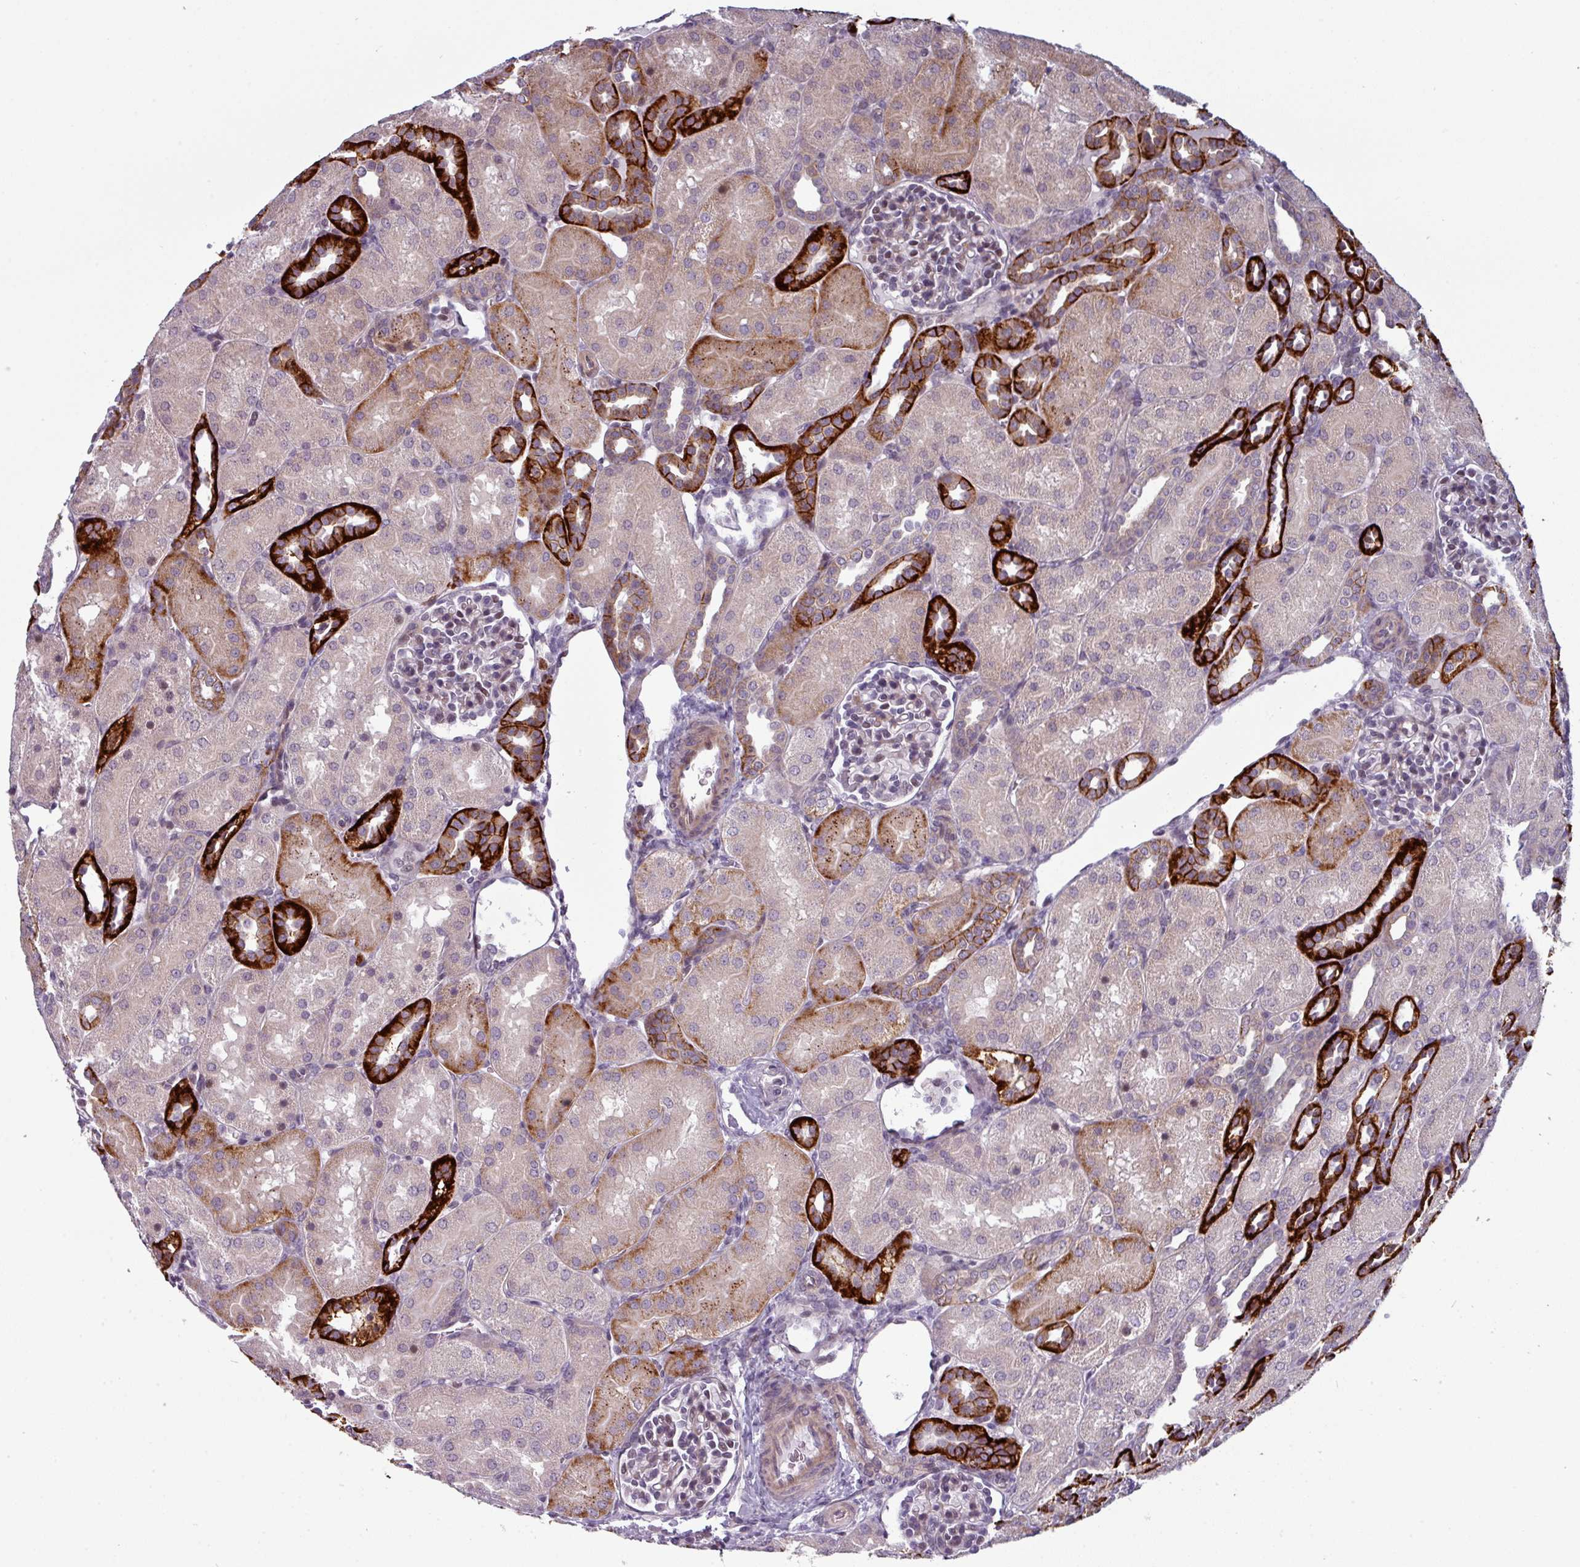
{"staining": {"intensity": "weak", "quantity": "<25%", "location": "cytoplasmic/membranous"}, "tissue": "kidney", "cell_type": "Cells in glomeruli", "image_type": "normal", "snomed": [{"axis": "morphology", "description": "Normal tissue, NOS"}, {"axis": "topography", "description": "Kidney"}], "caption": "This is an immunohistochemistry histopathology image of unremarkable human kidney. There is no expression in cells in glomeruli.", "gene": "PRAMEF12", "patient": {"sex": "male", "age": 1}}